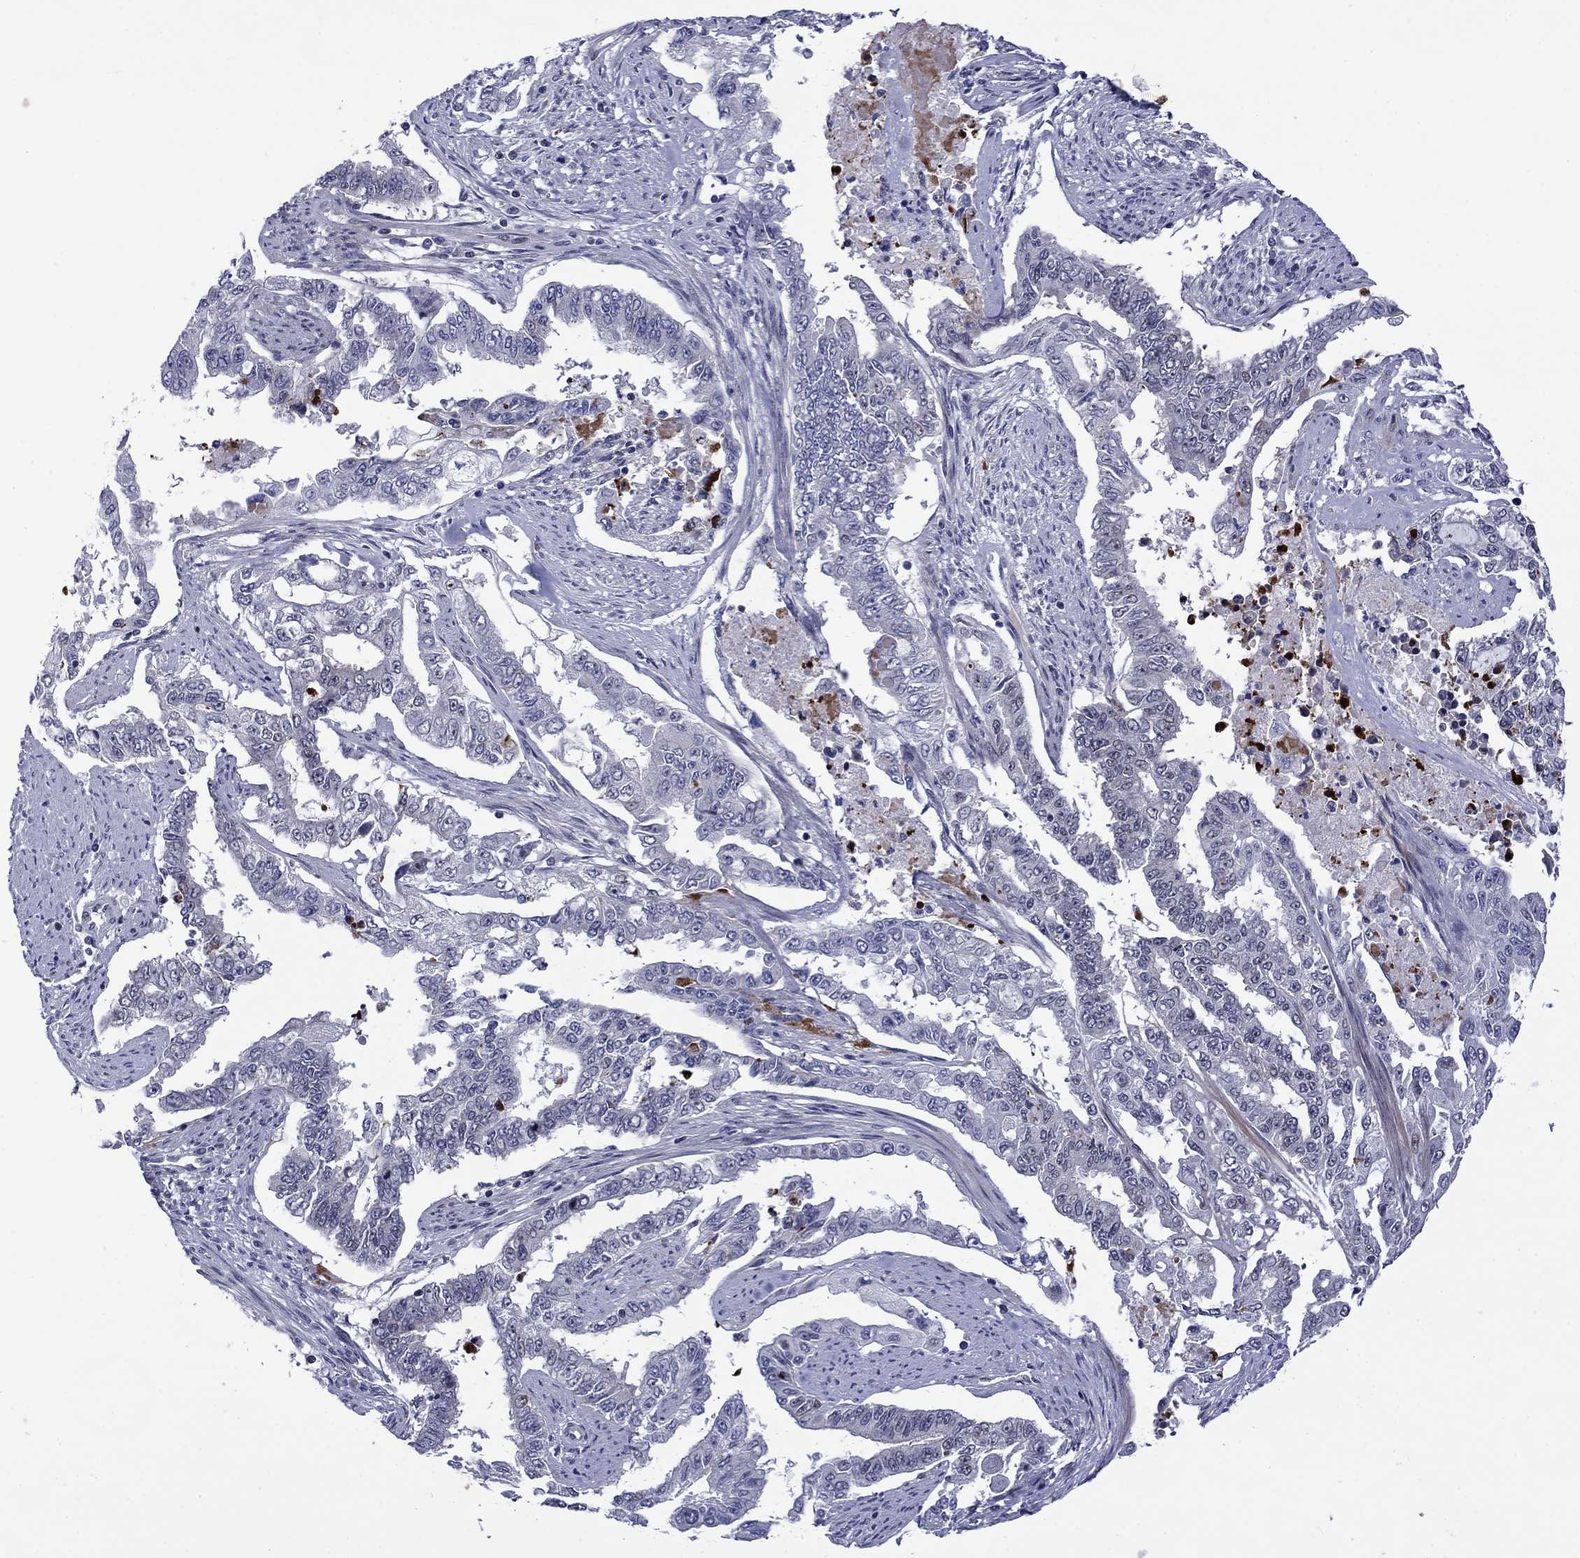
{"staining": {"intensity": "negative", "quantity": "none", "location": "none"}, "tissue": "endometrial cancer", "cell_type": "Tumor cells", "image_type": "cancer", "snomed": [{"axis": "morphology", "description": "Adenocarcinoma, NOS"}, {"axis": "topography", "description": "Uterus"}], "caption": "The micrograph displays no significant expression in tumor cells of endometrial adenocarcinoma. (DAB immunohistochemistry (IHC) with hematoxylin counter stain).", "gene": "SURF2", "patient": {"sex": "female", "age": 59}}